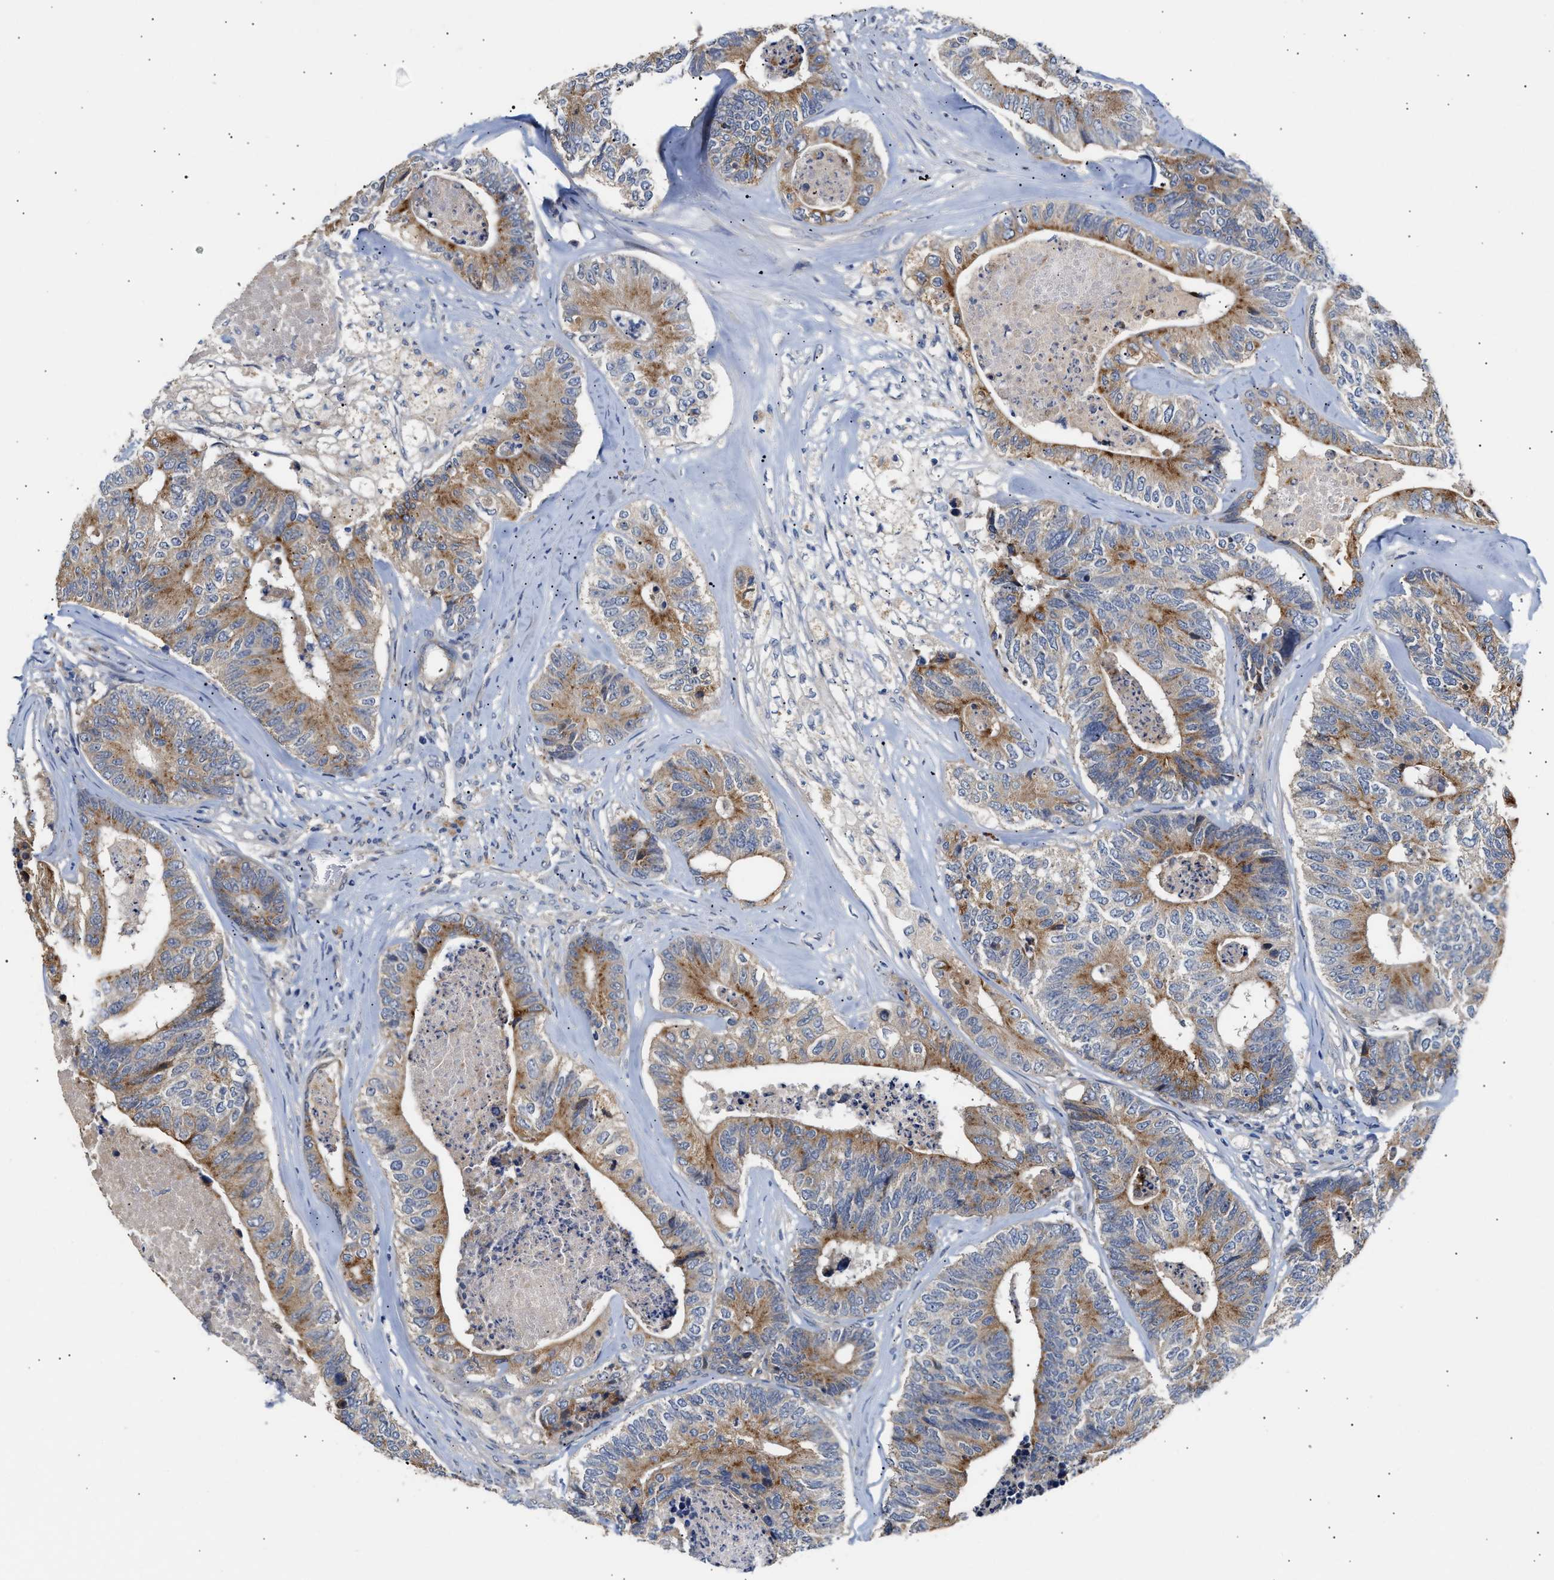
{"staining": {"intensity": "moderate", "quantity": "25%-75%", "location": "cytoplasmic/membranous"}, "tissue": "colorectal cancer", "cell_type": "Tumor cells", "image_type": "cancer", "snomed": [{"axis": "morphology", "description": "Adenocarcinoma, NOS"}, {"axis": "topography", "description": "Colon"}], "caption": "Adenocarcinoma (colorectal) stained with immunohistochemistry (IHC) displays moderate cytoplasmic/membranous staining in about 25%-75% of tumor cells. Using DAB (3,3'-diaminobenzidine) (brown) and hematoxylin (blue) stains, captured at high magnification using brightfield microscopy.", "gene": "KASH5", "patient": {"sex": "female", "age": 67}}